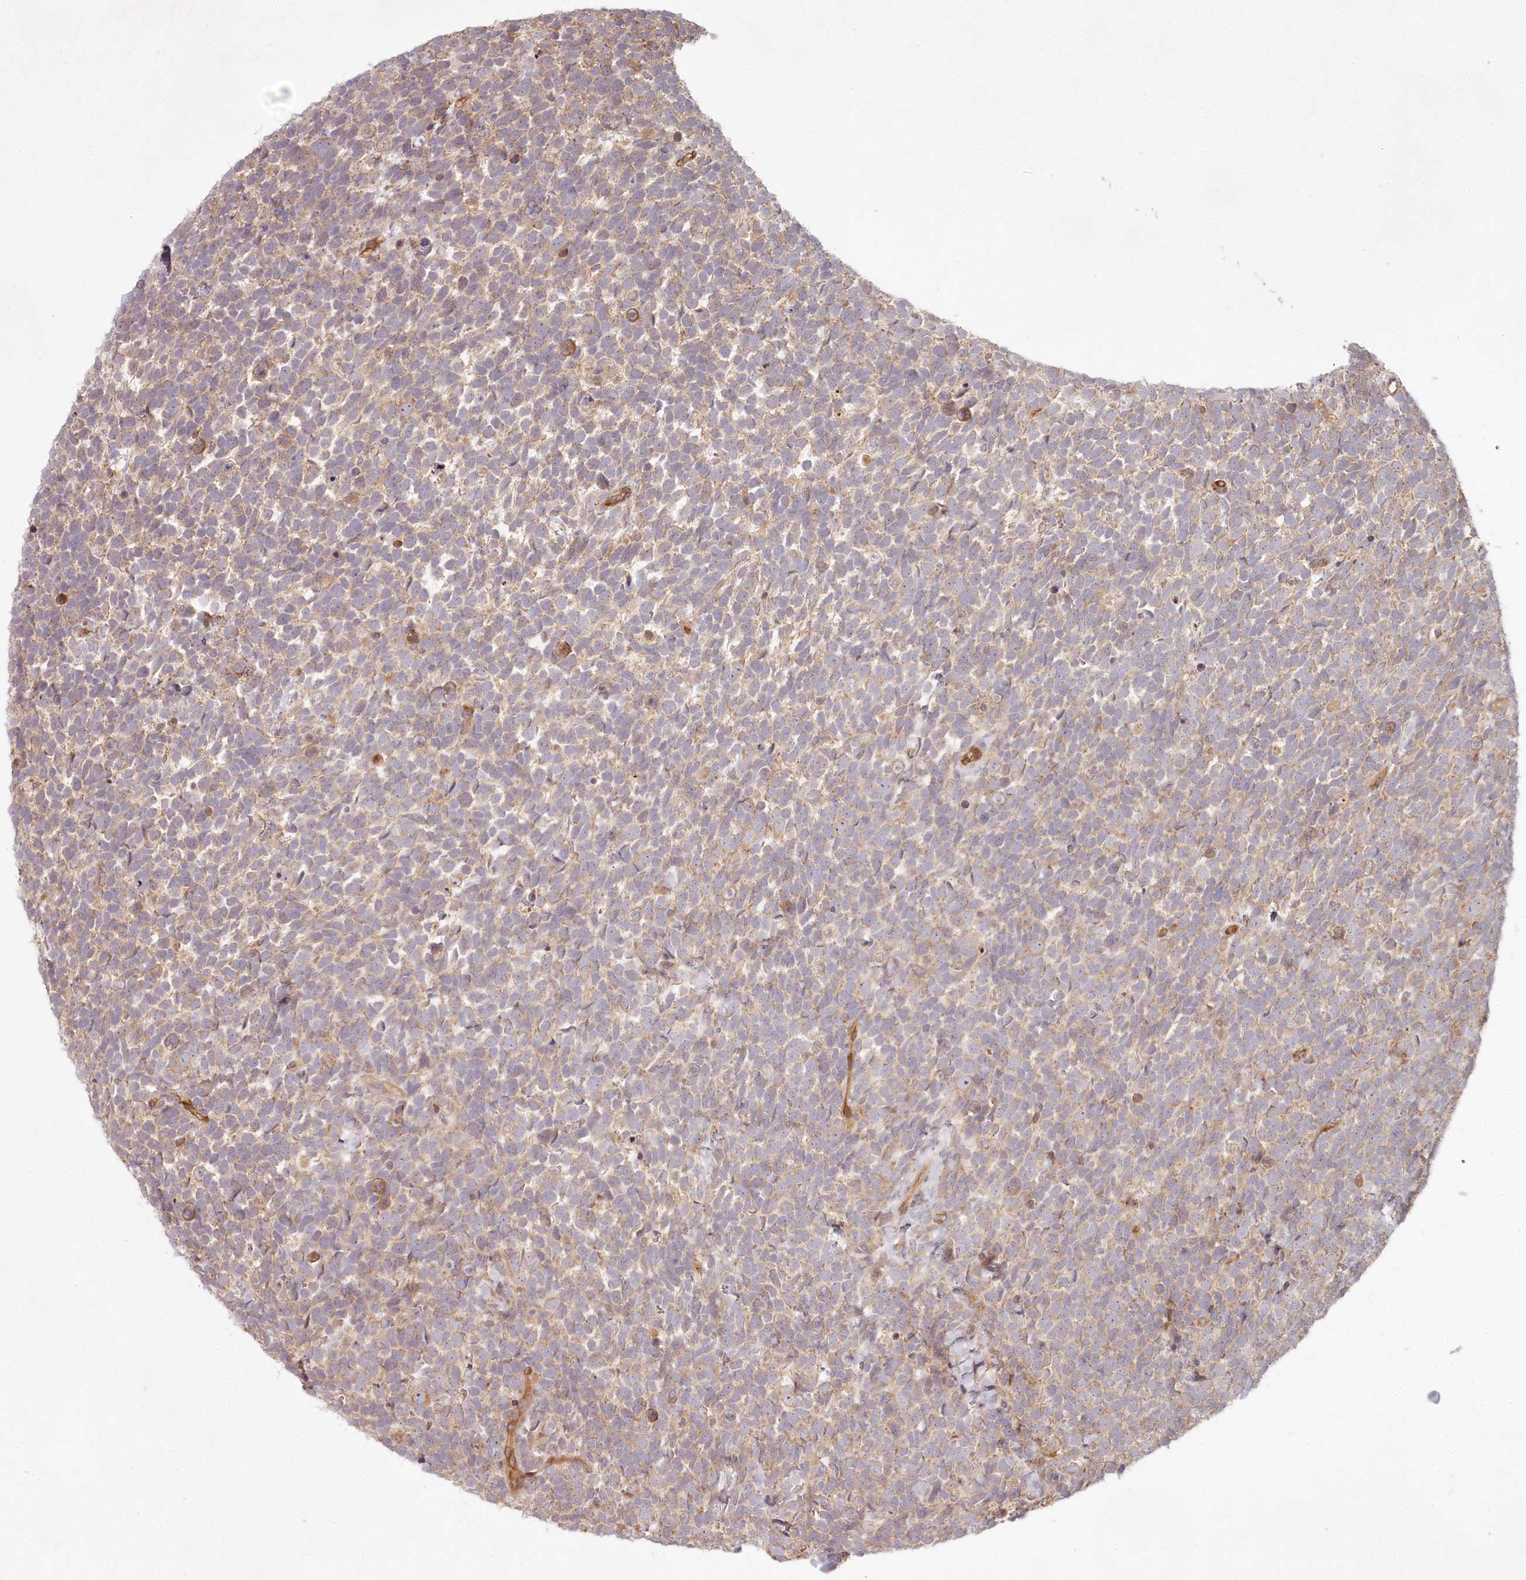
{"staining": {"intensity": "weak", "quantity": "25%-75%", "location": "cytoplasmic/membranous"}, "tissue": "urothelial cancer", "cell_type": "Tumor cells", "image_type": "cancer", "snomed": [{"axis": "morphology", "description": "Urothelial carcinoma, High grade"}, {"axis": "topography", "description": "Urinary bladder"}], "caption": "An image showing weak cytoplasmic/membranous positivity in about 25%-75% of tumor cells in high-grade urothelial carcinoma, as visualized by brown immunohistochemical staining.", "gene": "TMIE", "patient": {"sex": "female", "age": 82}}